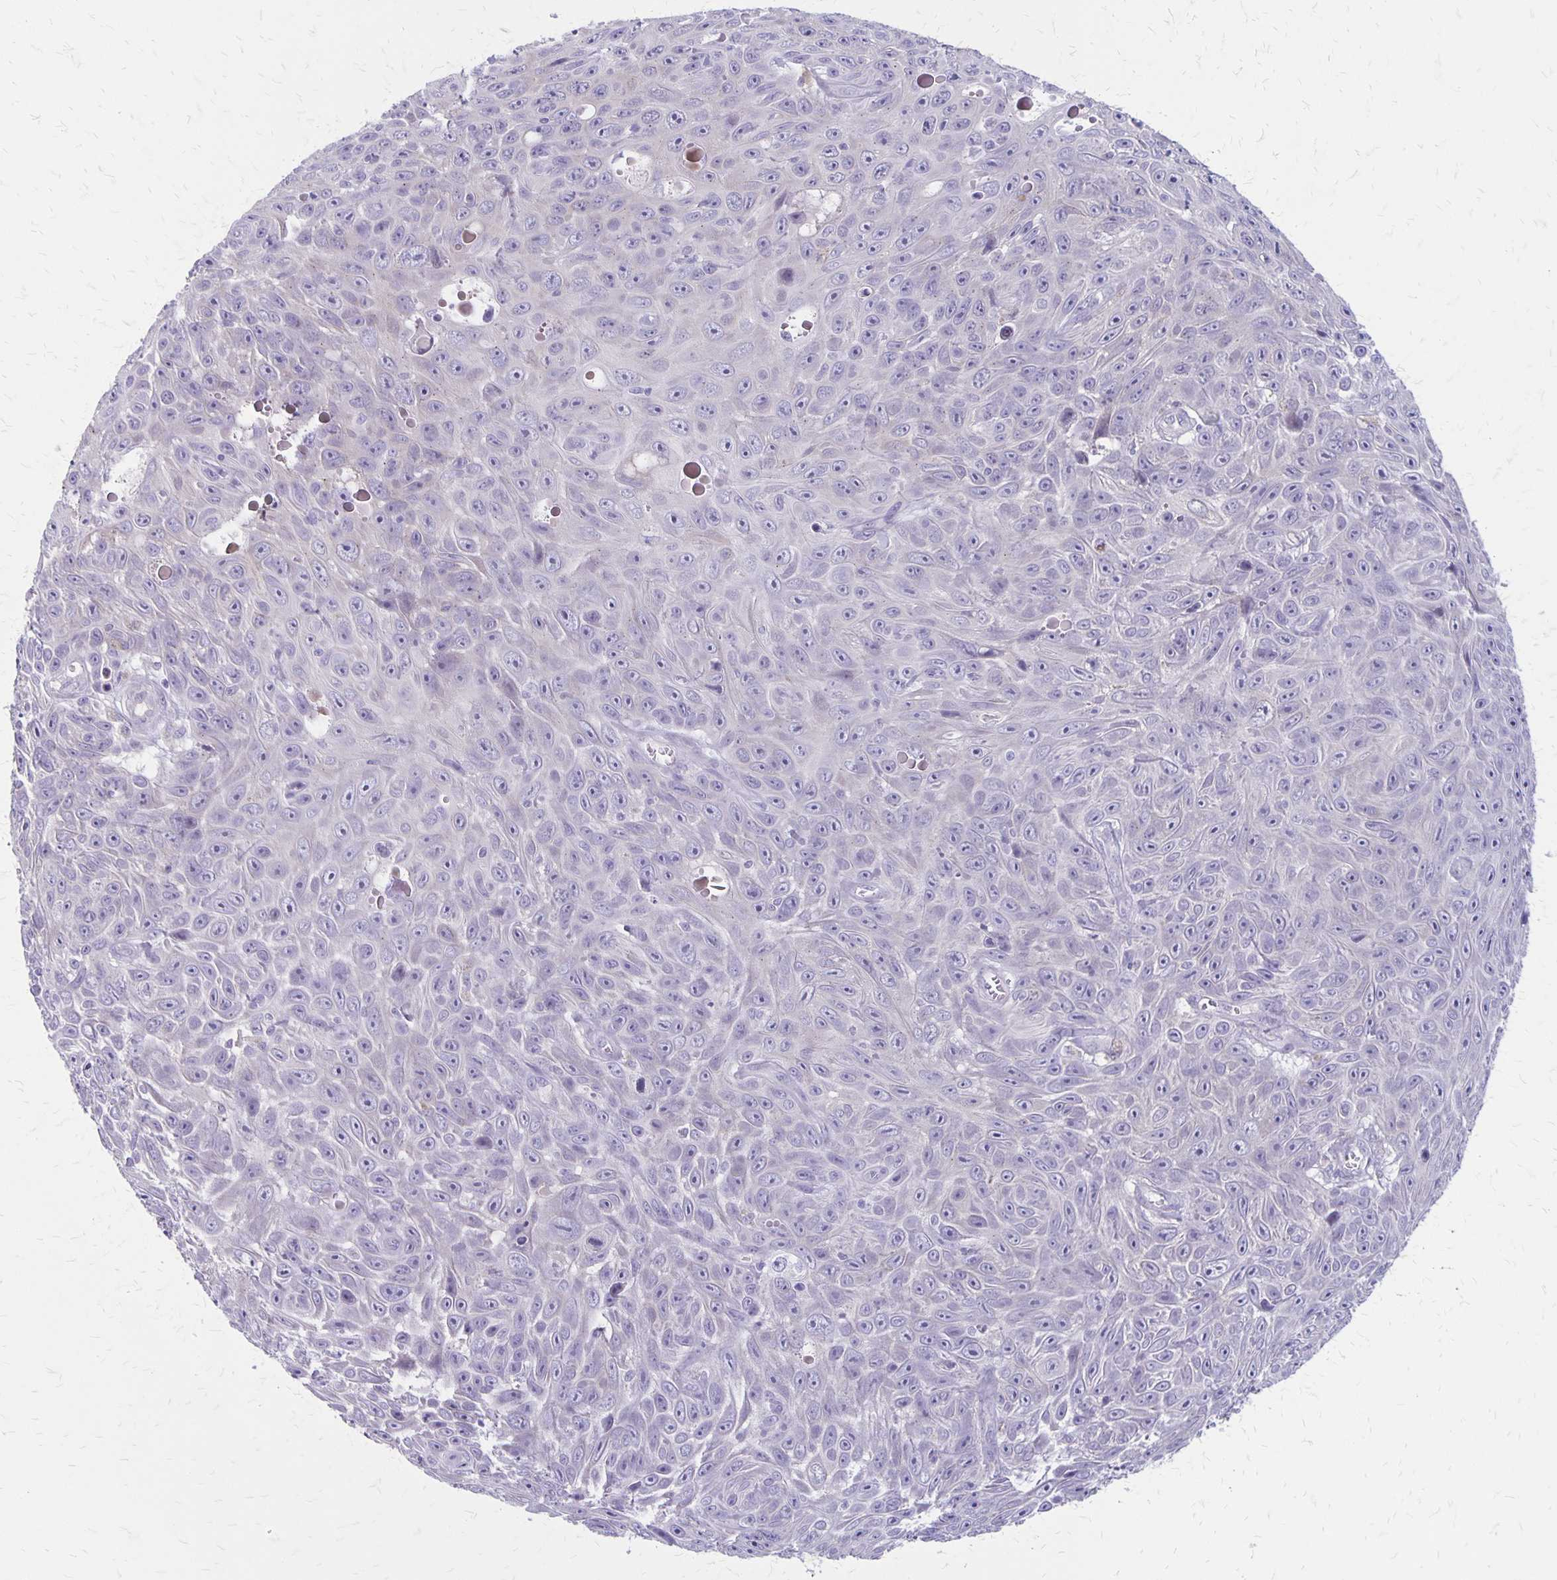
{"staining": {"intensity": "negative", "quantity": "none", "location": "none"}, "tissue": "skin cancer", "cell_type": "Tumor cells", "image_type": "cancer", "snomed": [{"axis": "morphology", "description": "Squamous cell carcinoma, NOS"}, {"axis": "topography", "description": "Skin"}], "caption": "Squamous cell carcinoma (skin) was stained to show a protein in brown. There is no significant positivity in tumor cells.", "gene": "HOMER1", "patient": {"sex": "male", "age": 82}}